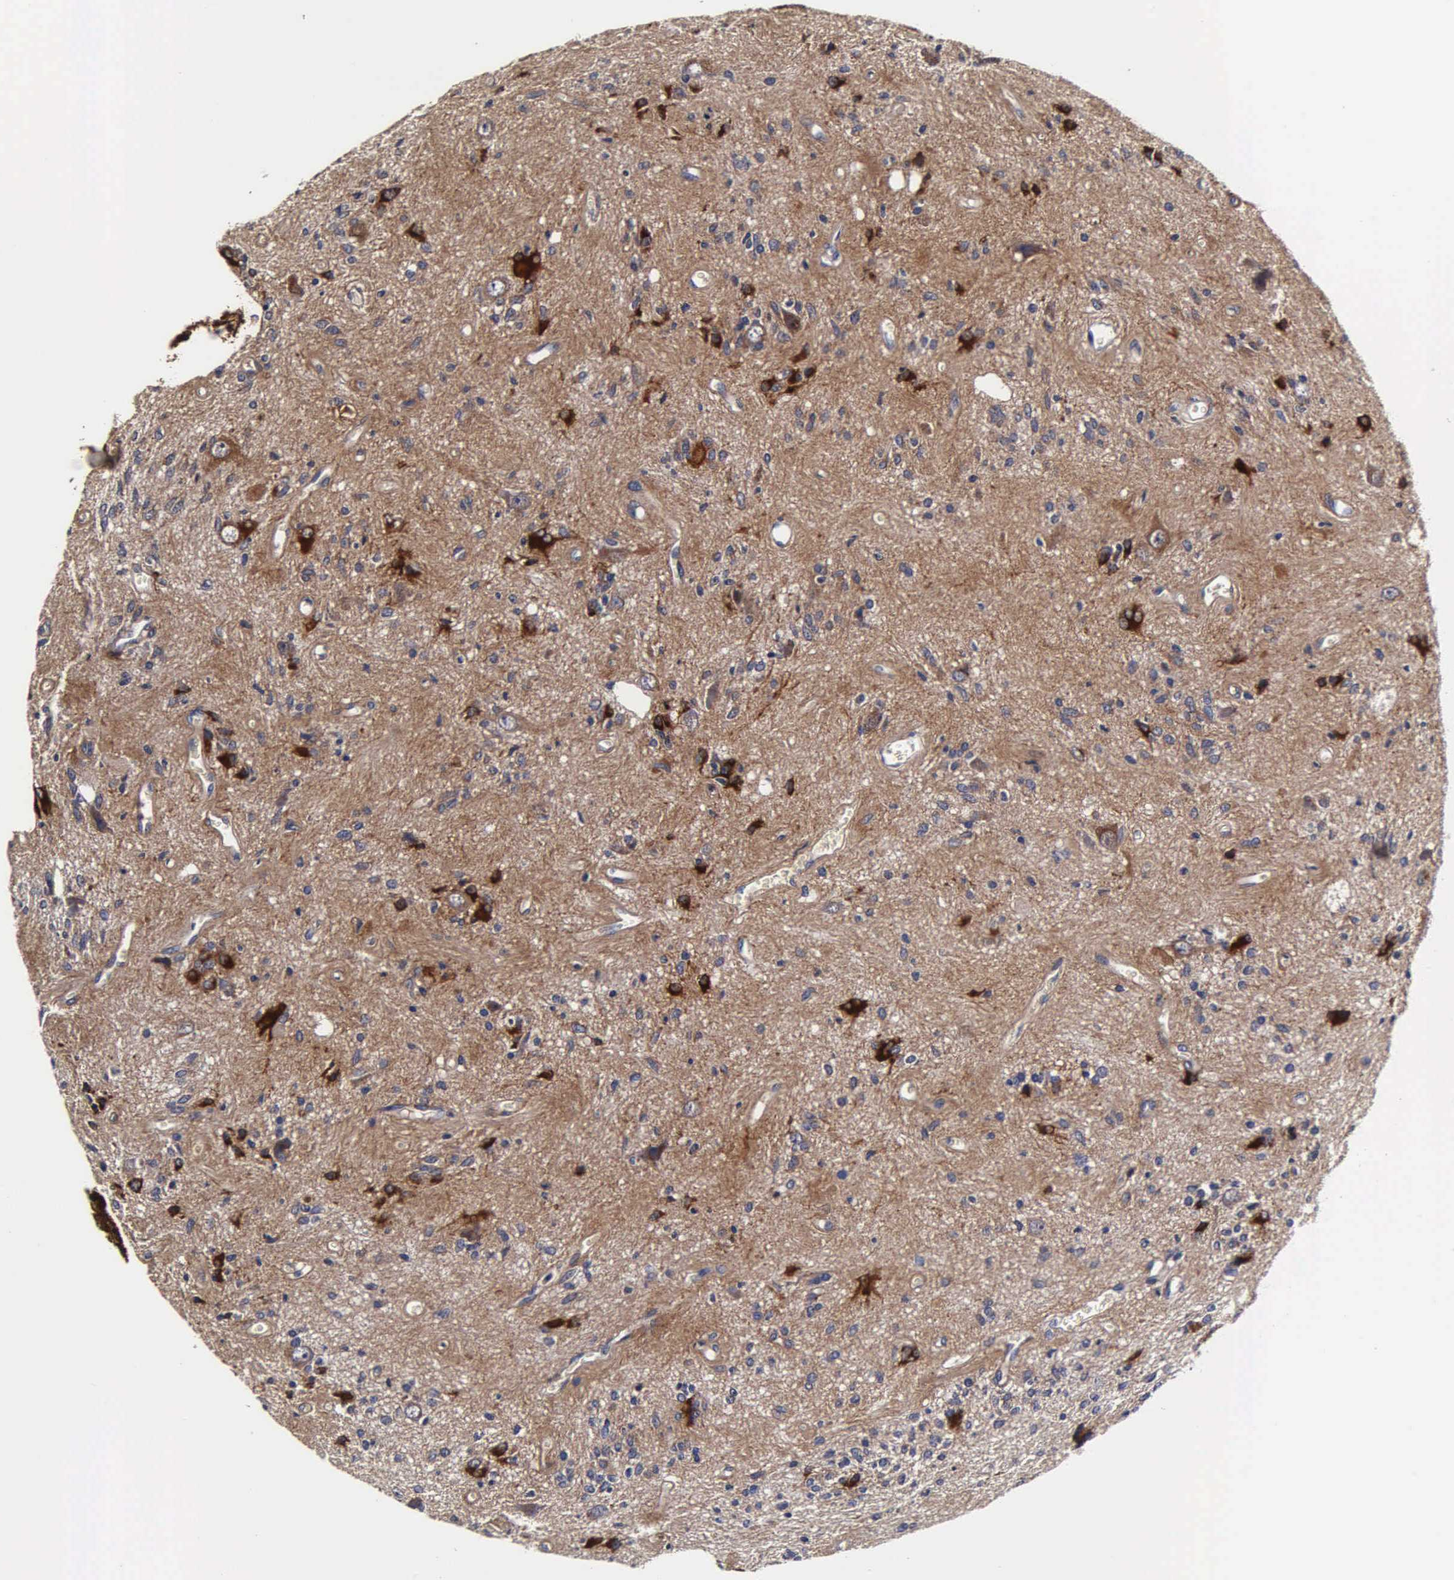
{"staining": {"intensity": "strong", "quantity": "<25%", "location": "cytoplasmic/membranous"}, "tissue": "glioma", "cell_type": "Tumor cells", "image_type": "cancer", "snomed": [{"axis": "morphology", "description": "Glioma, malignant, Low grade"}, {"axis": "topography", "description": "Brain"}], "caption": "Immunohistochemical staining of human glioma exhibits medium levels of strong cytoplasmic/membranous expression in about <25% of tumor cells. (DAB (3,3'-diaminobenzidine) IHC, brown staining for protein, blue staining for nuclei).", "gene": "CST3", "patient": {"sex": "female", "age": 15}}